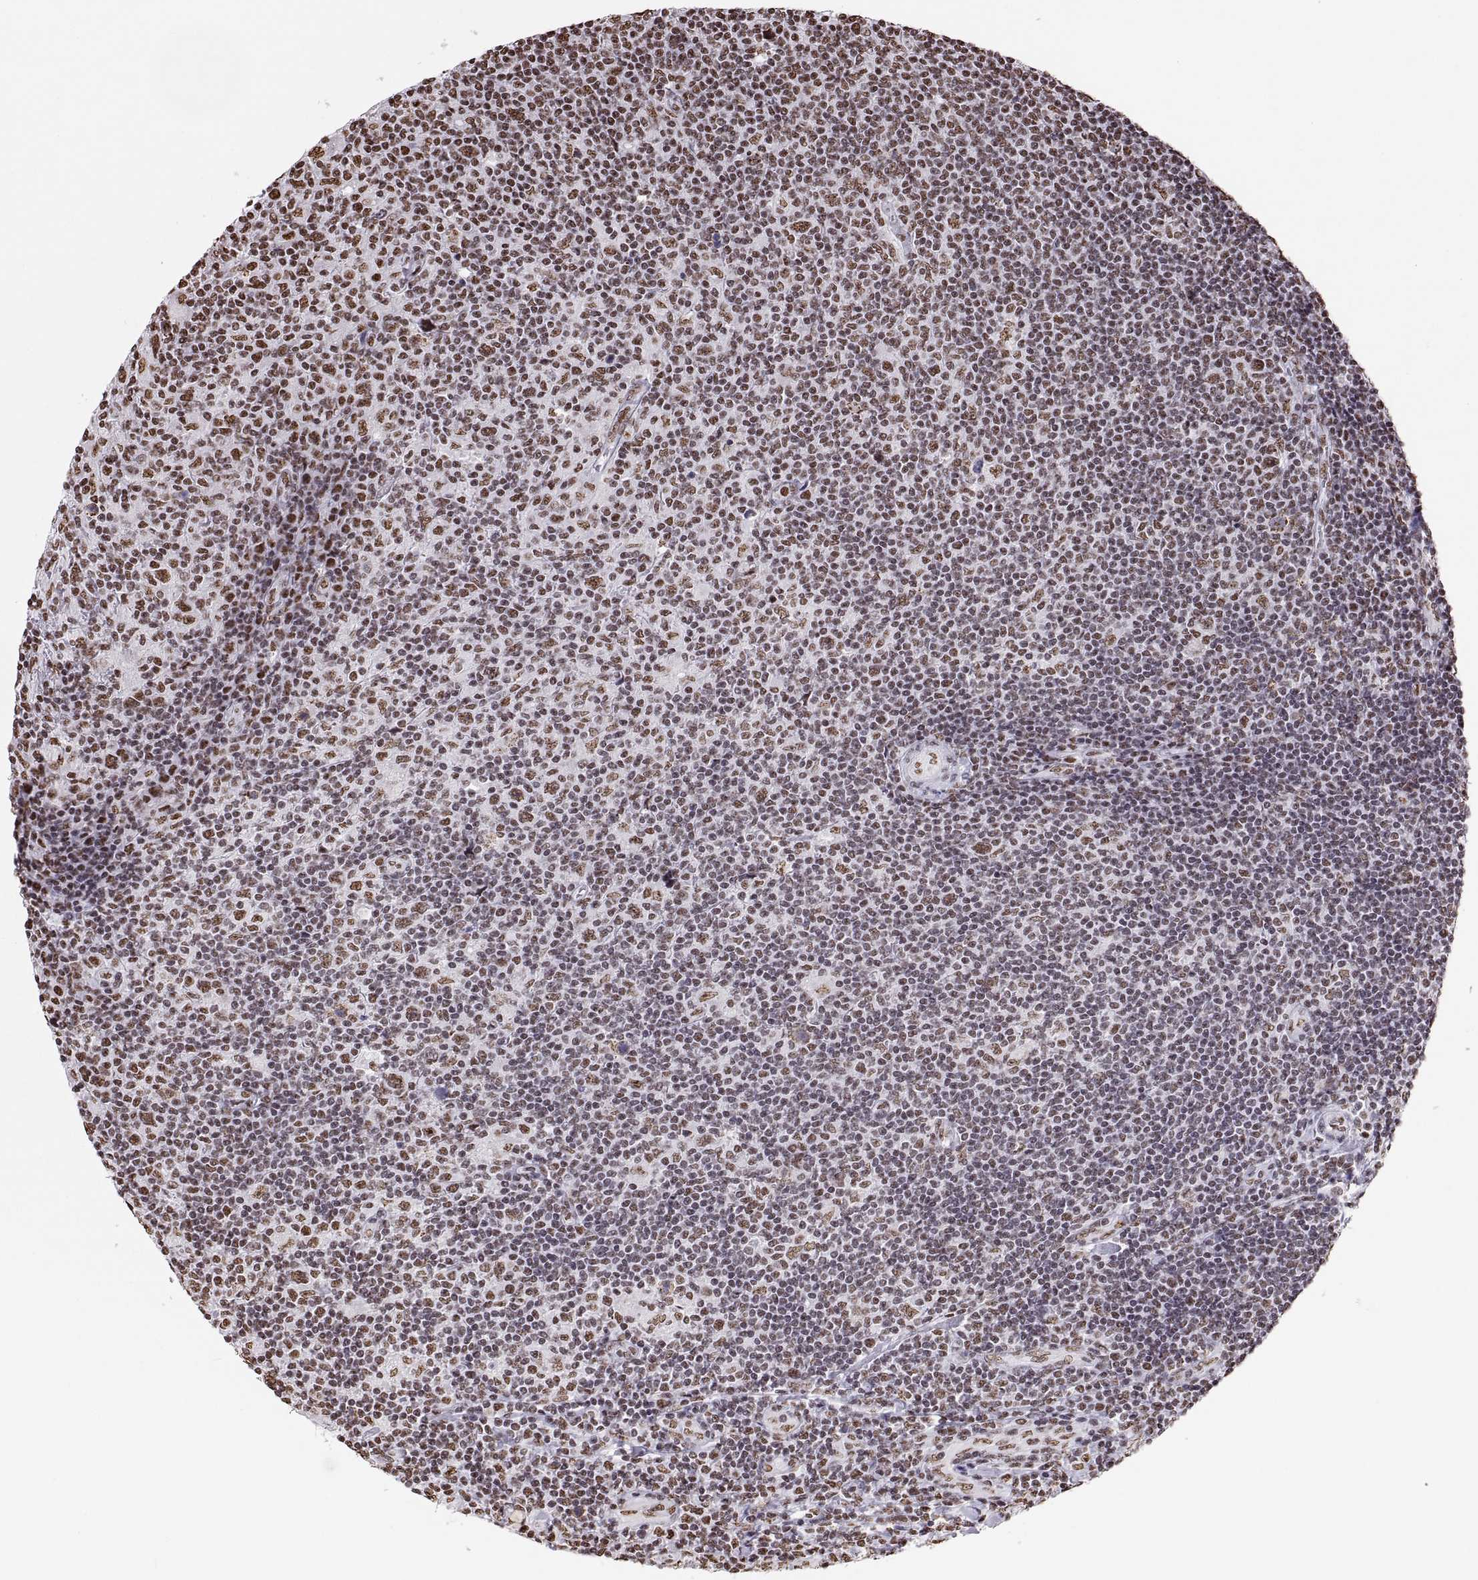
{"staining": {"intensity": "moderate", "quantity": "25%-75%", "location": "nuclear"}, "tissue": "lymphoma", "cell_type": "Tumor cells", "image_type": "cancer", "snomed": [{"axis": "morphology", "description": "Hodgkin's disease, NOS"}, {"axis": "topography", "description": "Lymph node"}], "caption": "Immunohistochemical staining of human lymphoma exhibits moderate nuclear protein positivity in about 25%-75% of tumor cells.", "gene": "SNAI1", "patient": {"sex": "male", "age": 40}}